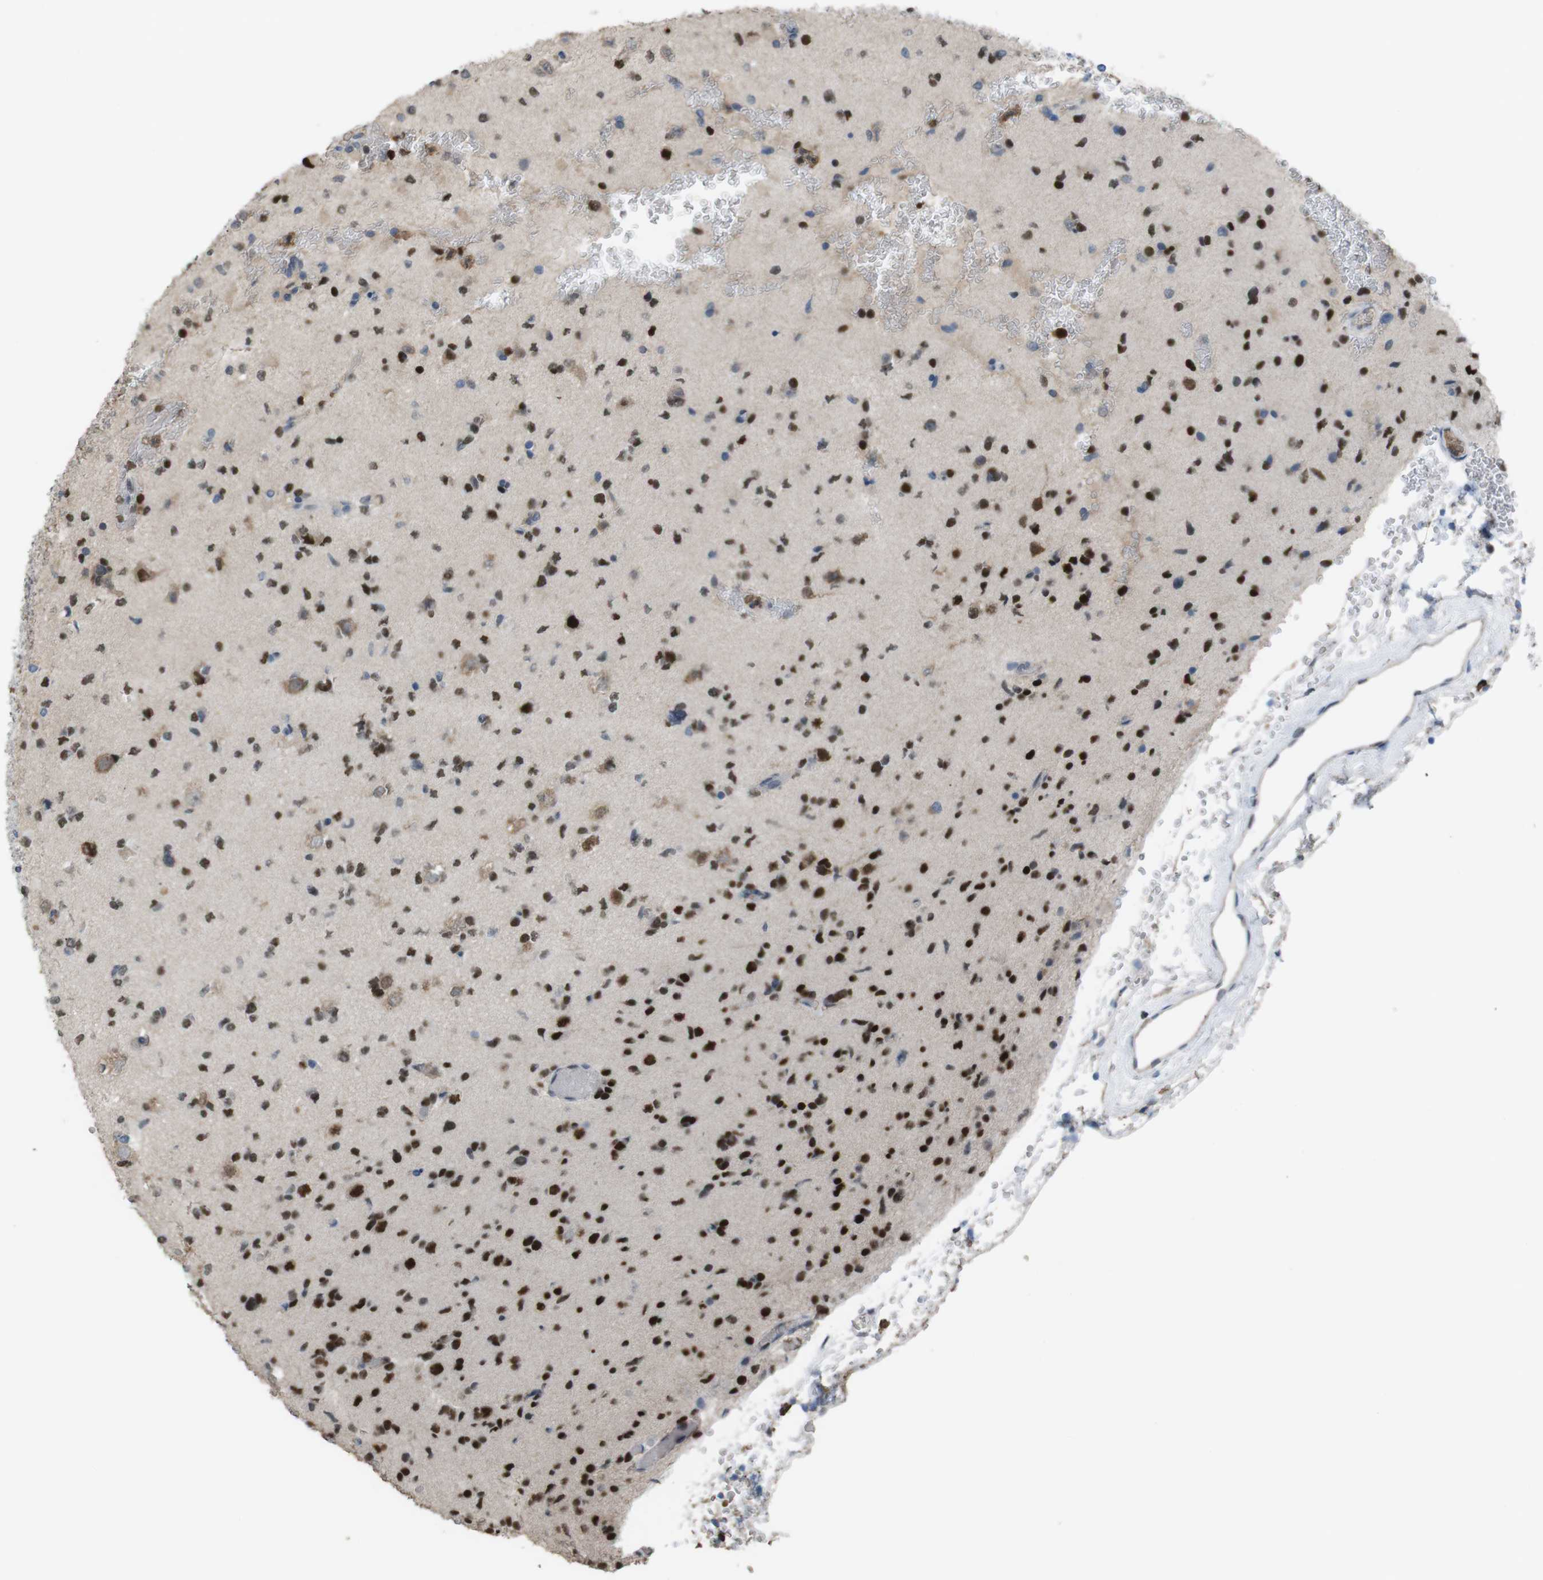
{"staining": {"intensity": "strong", "quantity": ">75%", "location": "nuclear"}, "tissue": "glioma", "cell_type": "Tumor cells", "image_type": "cancer", "snomed": [{"axis": "morphology", "description": "Glioma, malignant, Low grade"}, {"axis": "topography", "description": "Brain"}], "caption": "Glioma stained with a brown dye displays strong nuclear positive expression in about >75% of tumor cells.", "gene": "SUB1", "patient": {"sex": "female", "age": 22}}